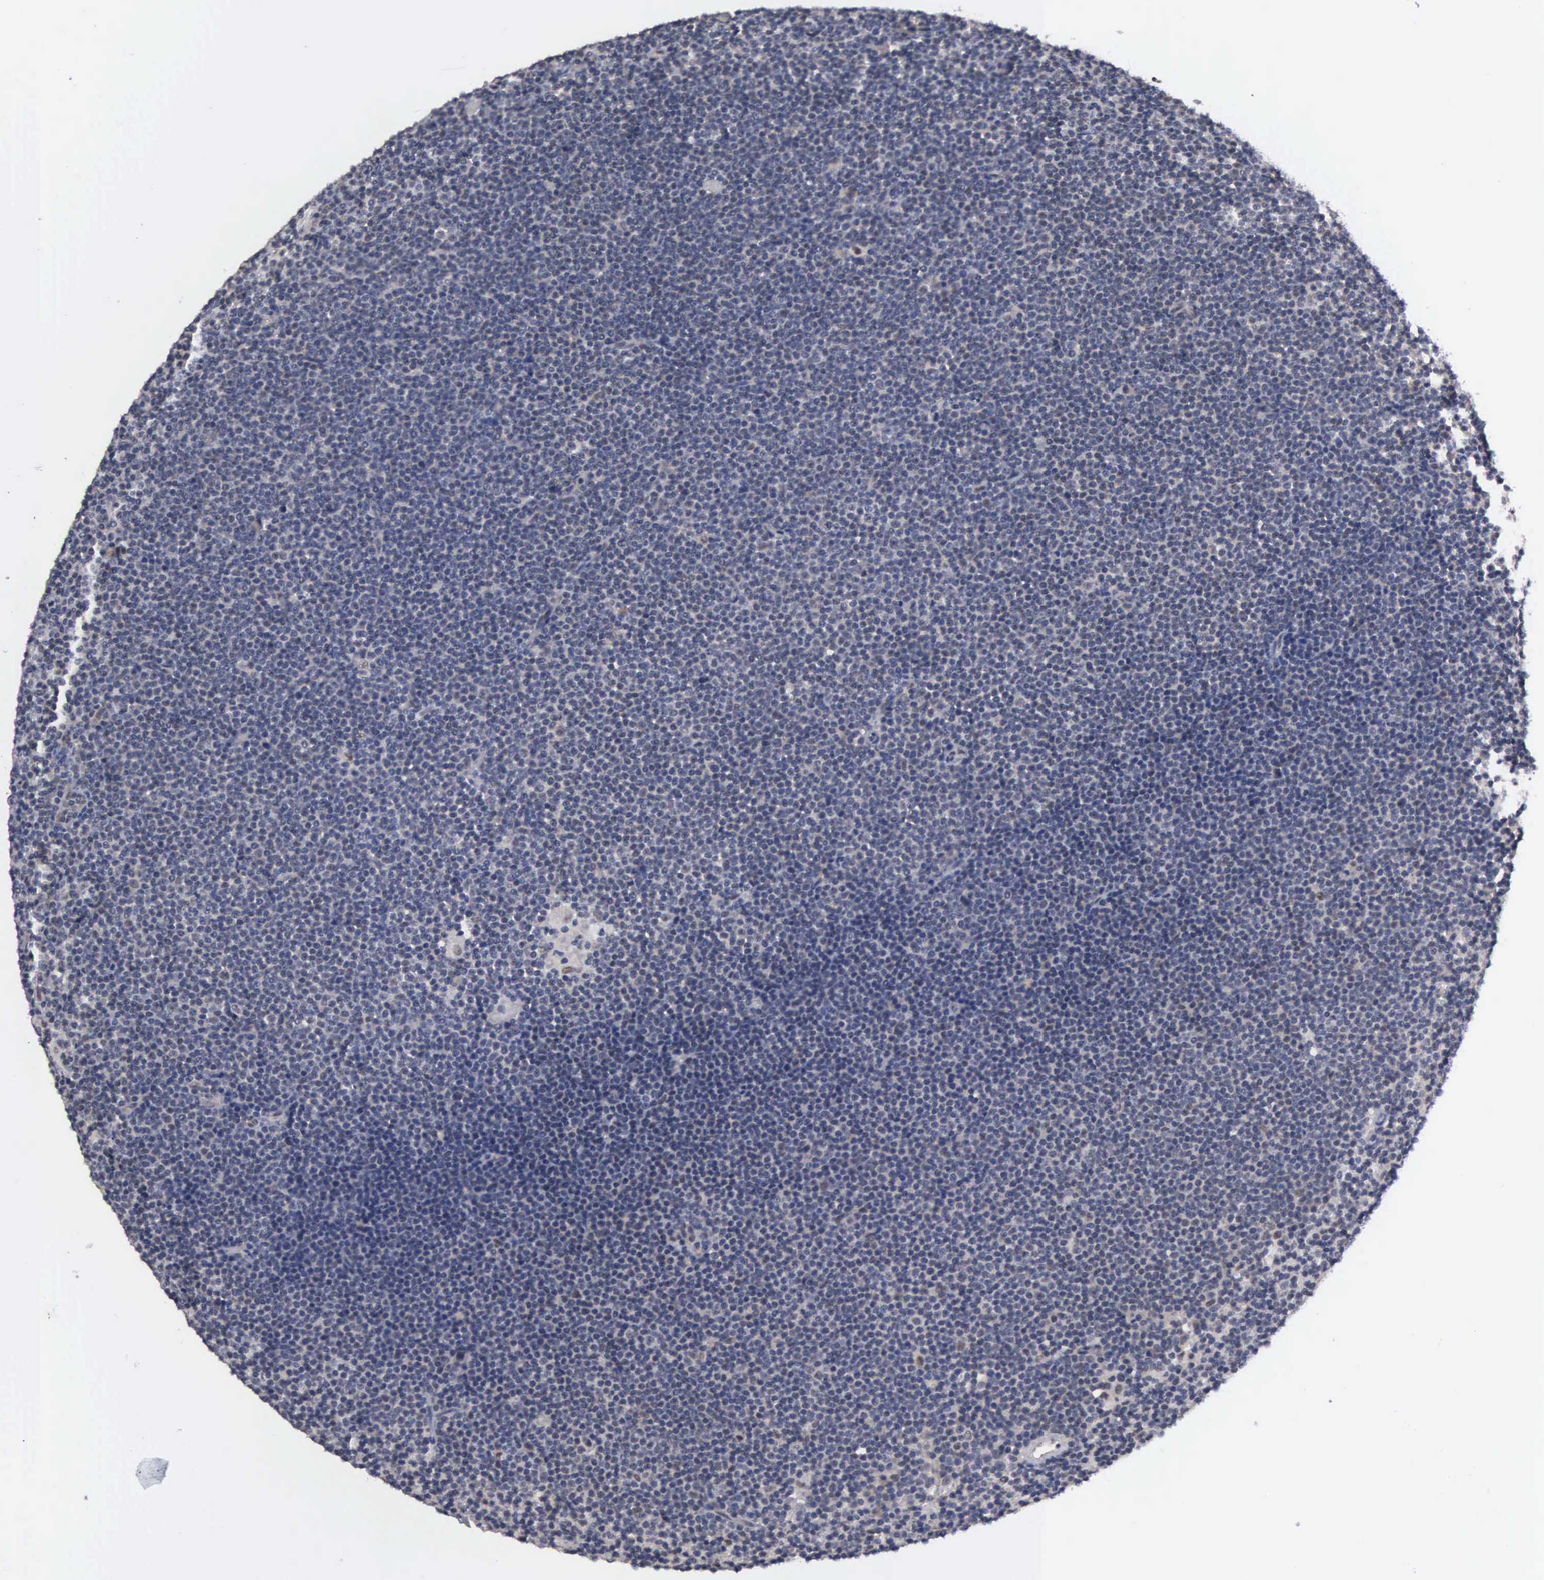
{"staining": {"intensity": "weak", "quantity": "<25%", "location": "nuclear"}, "tissue": "lymphoma", "cell_type": "Tumor cells", "image_type": "cancer", "snomed": [{"axis": "morphology", "description": "Malignant lymphoma, non-Hodgkin's type, Low grade"}, {"axis": "topography", "description": "Lymph node"}], "caption": "Low-grade malignant lymphoma, non-Hodgkin's type was stained to show a protein in brown. There is no significant expression in tumor cells. (Stains: DAB IHC with hematoxylin counter stain, Microscopy: brightfield microscopy at high magnification).", "gene": "ZBTB33", "patient": {"sex": "female", "age": 69}}